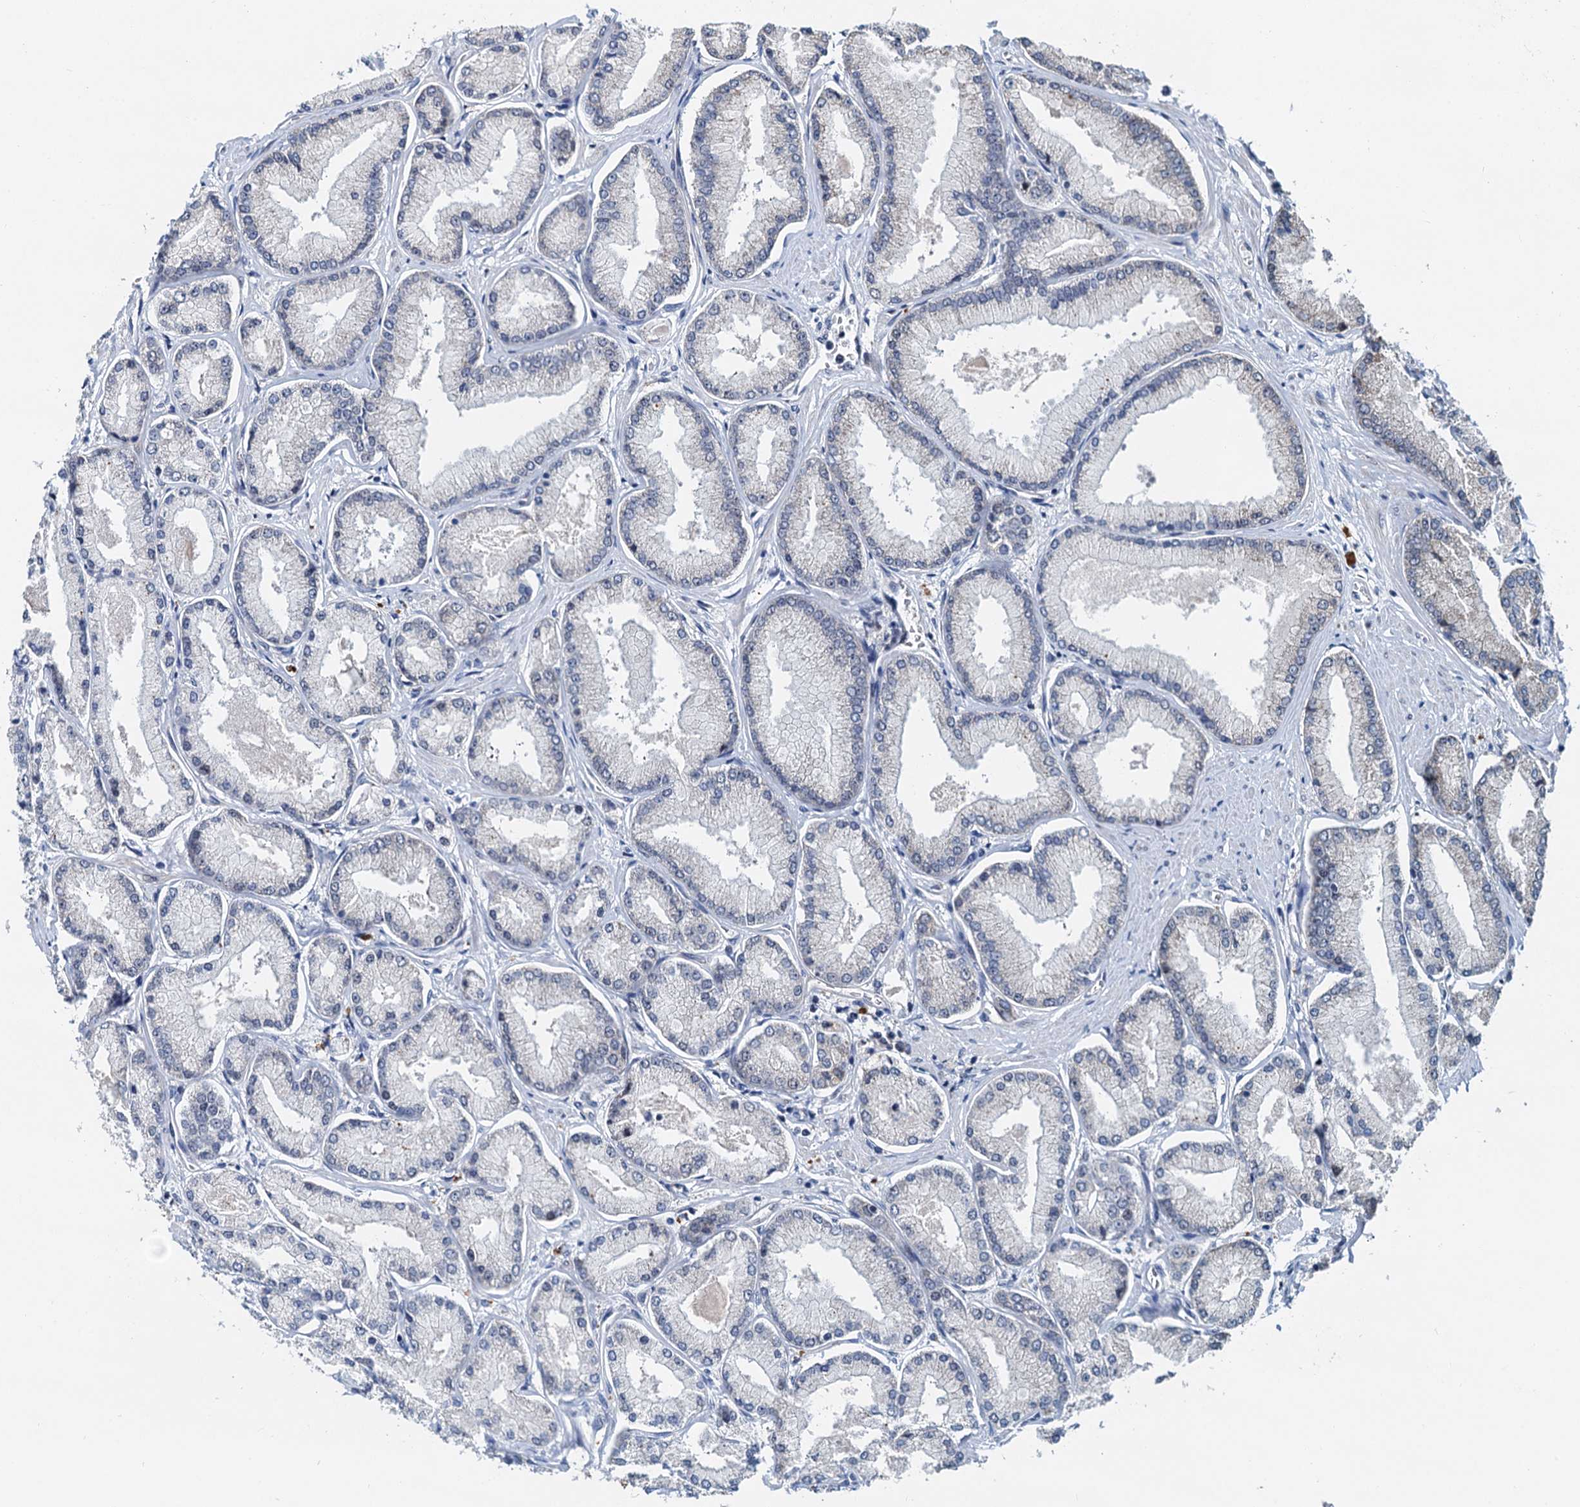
{"staining": {"intensity": "negative", "quantity": "none", "location": "none"}, "tissue": "prostate cancer", "cell_type": "Tumor cells", "image_type": "cancer", "snomed": [{"axis": "morphology", "description": "Adenocarcinoma, Low grade"}, {"axis": "topography", "description": "Prostate"}], "caption": "This is a histopathology image of immunohistochemistry staining of prostate adenocarcinoma (low-grade), which shows no staining in tumor cells.", "gene": "DNAJC21", "patient": {"sex": "male", "age": 74}}